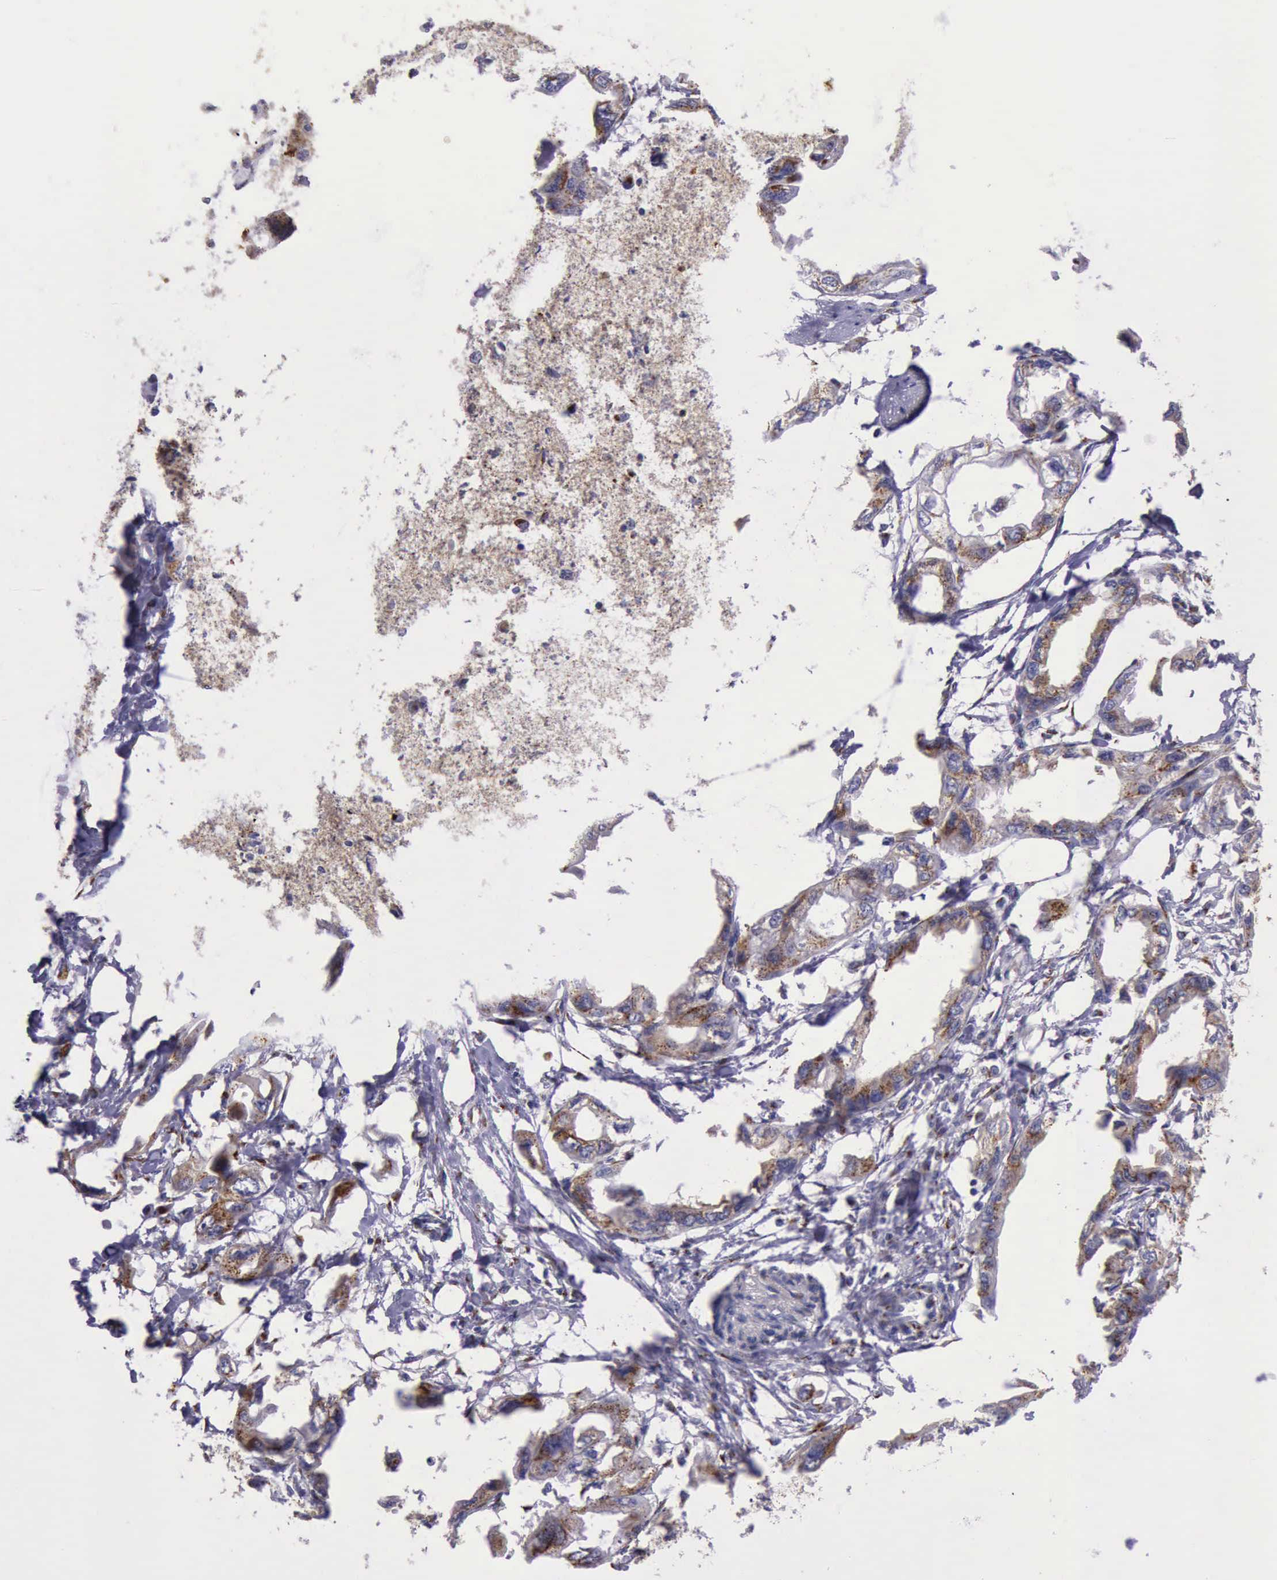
{"staining": {"intensity": "strong", "quantity": ">75%", "location": "cytoplasmic/membranous"}, "tissue": "endometrial cancer", "cell_type": "Tumor cells", "image_type": "cancer", "snomed": [{"axis": "morphology", "description": "Adenocarcinoma, NOS"}, {"axis": "topography", "description": "Endometrium"}], "caption": "Endometrial cancer (adenocarcinoma) stained with immunohistochemistry (IHC) demonstrates strong cytoplasmic/membranous positivity in approximately >75% of tumor cells. Ihc stains the protein in brown and the nuclei are stained blue.", "gene": "GOLGA5", "patient": {"sex": "female", "age": 67}}